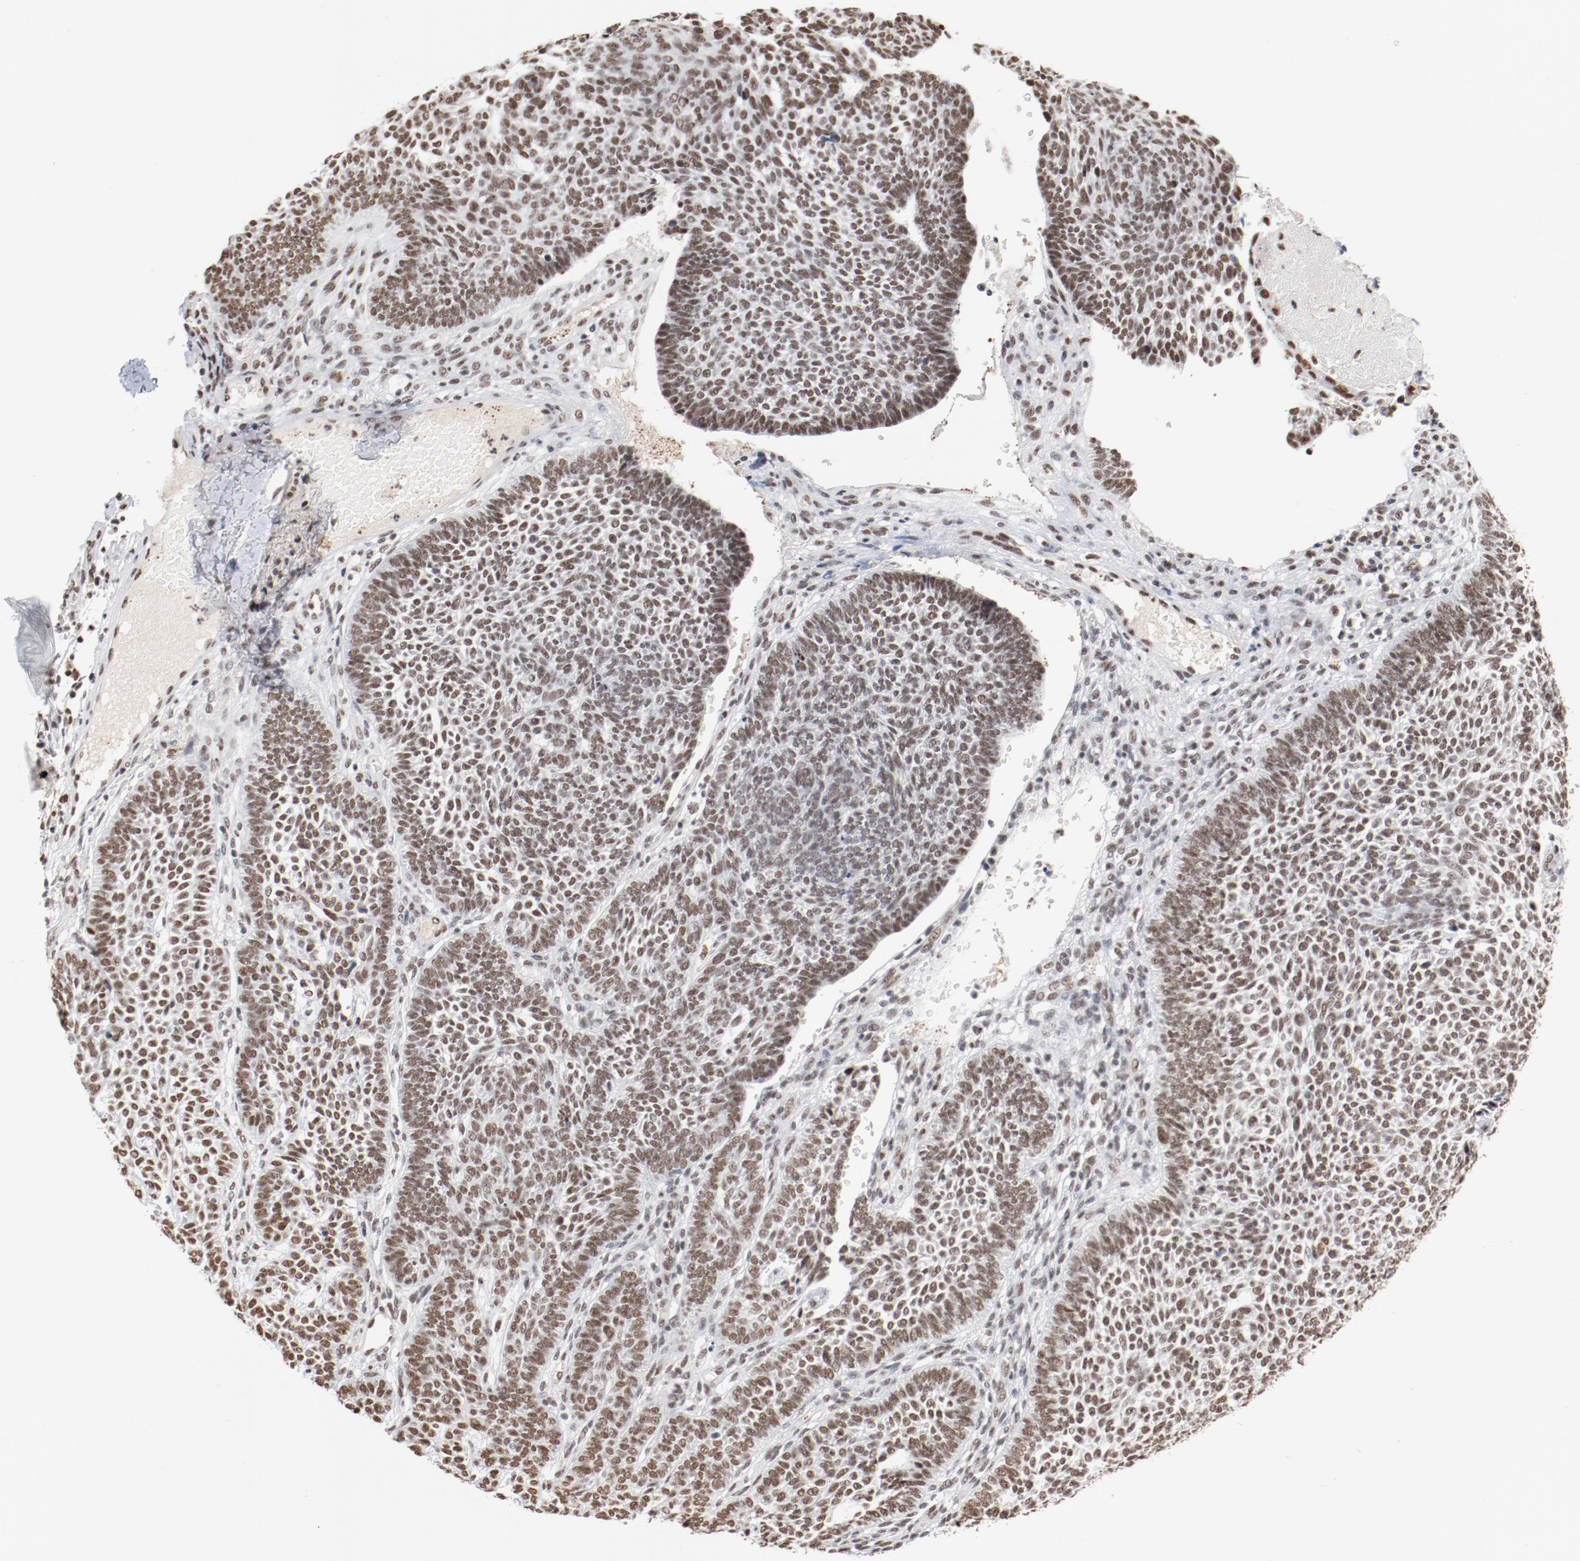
{"staining": {"intensity": "moderate", "quantity": ">75%", "location": "nuclear"}, "tissue": "skin cancer", "cell_type": "Tumor cells", "image_type": "cancer", "snomed": [{"axis": "morphology", "description": "Normal tissue, NOS"}, {"axis": "morphology", "description": "Basal cell carcinoma"}, {"axis": "topography", "description": "Skin"}], "caption": "Approximately >75% of tumor cells in skin cancer (basal cell carcinoma) reveal moderate nuclear protein staining as visualized by brown immunohistochemical staining.", "gene": "BUB3", "patient": {"sex": "male", "age": 87}}